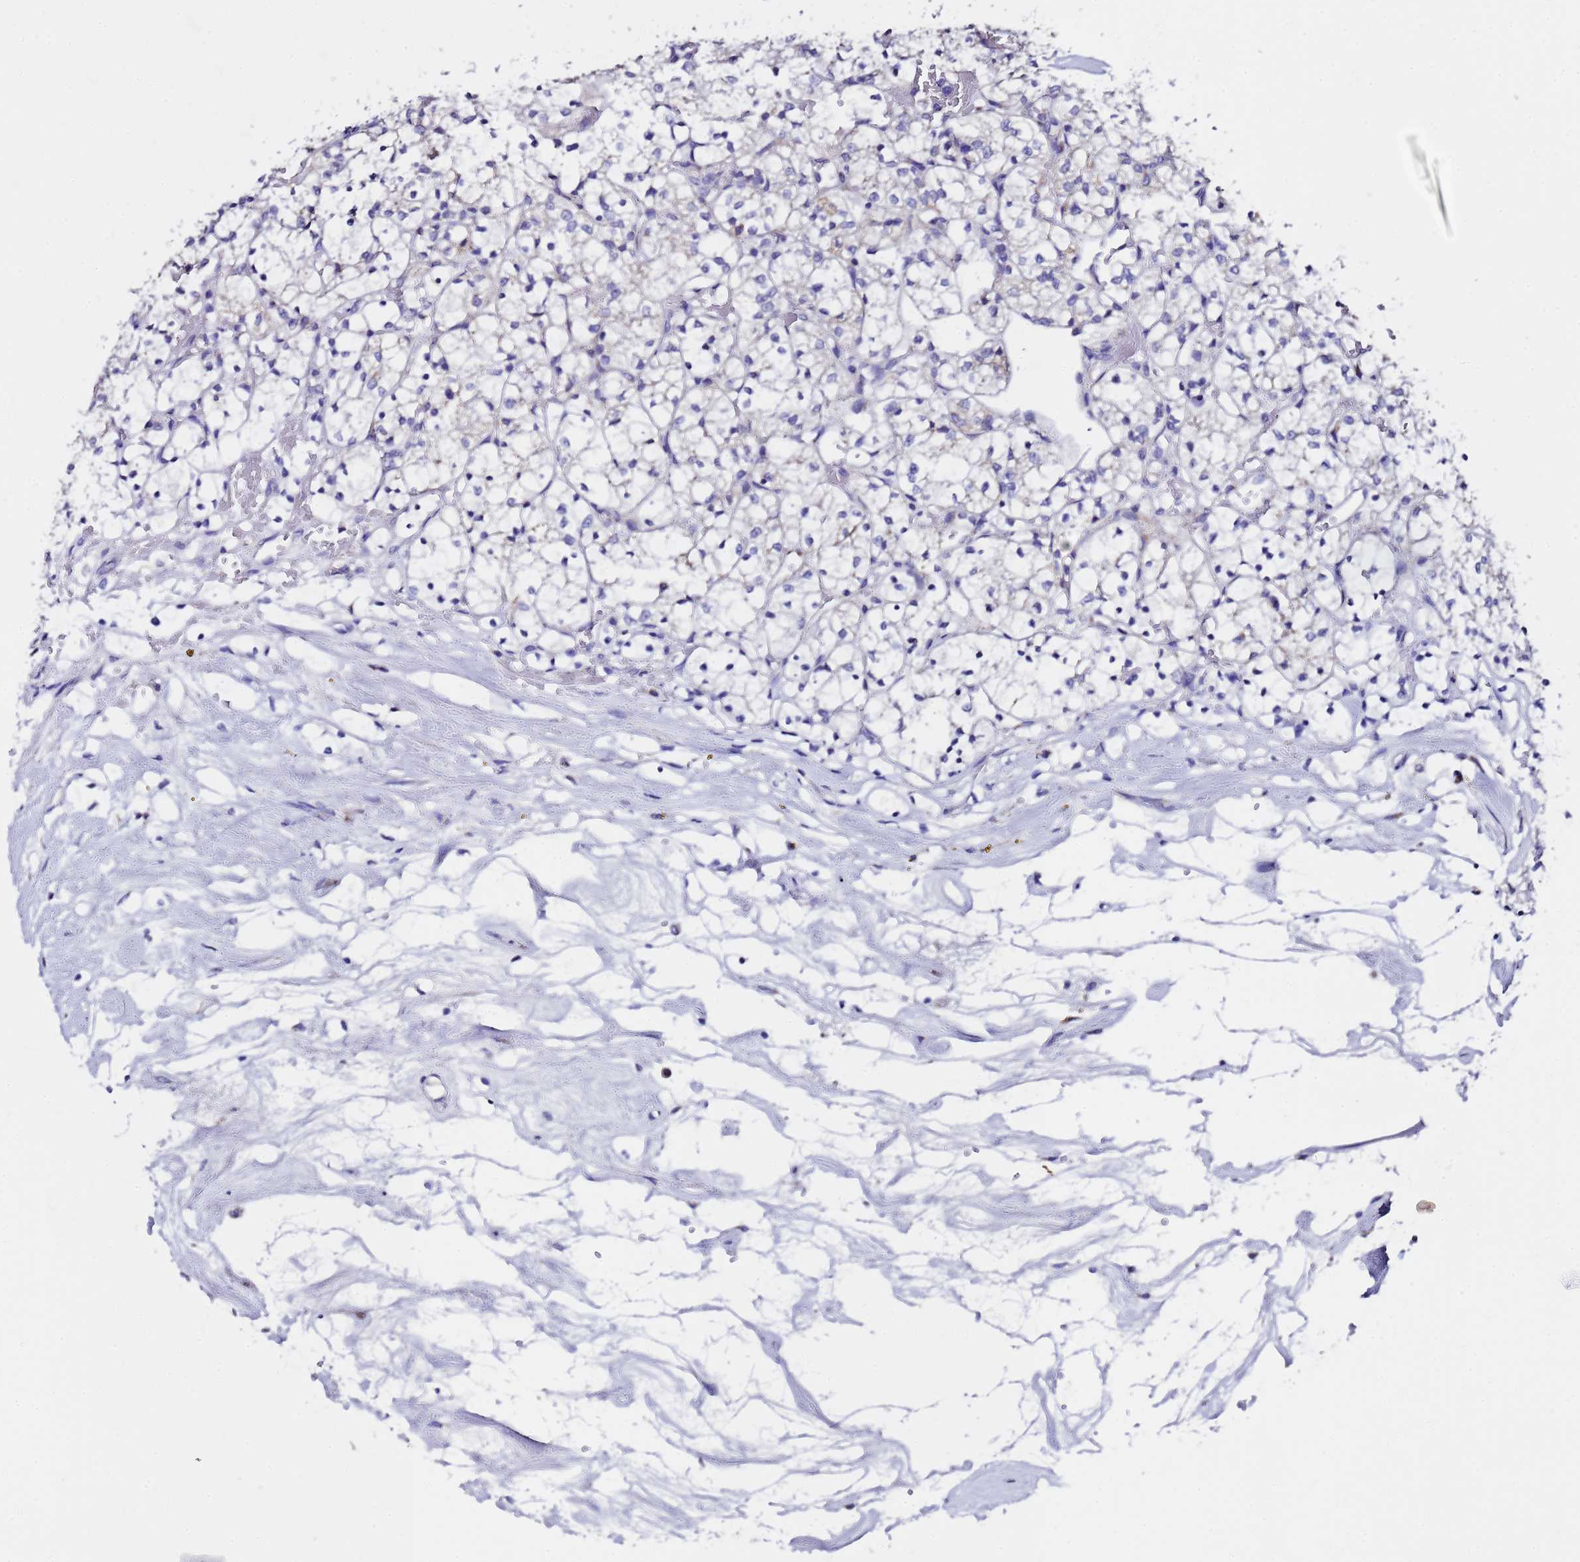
{"staining": {"intensity": "negative", "quantity": "none", "location": "none"}, "tissue": "renal cancer", "cell_type": "Tumor cells", "image_type": "cancer", "snomed": [{"axis": "morphology", "description": "Adenocarcinoma, NOS"}, {"axis": "topography", "description": "Kidney"}], "caption": "A histopathology image of renal cancer stained for a protein shows no brown staining in tumor cells.", "gene": "MRPS12", "patient": {"sex": "female", "age": 69}}